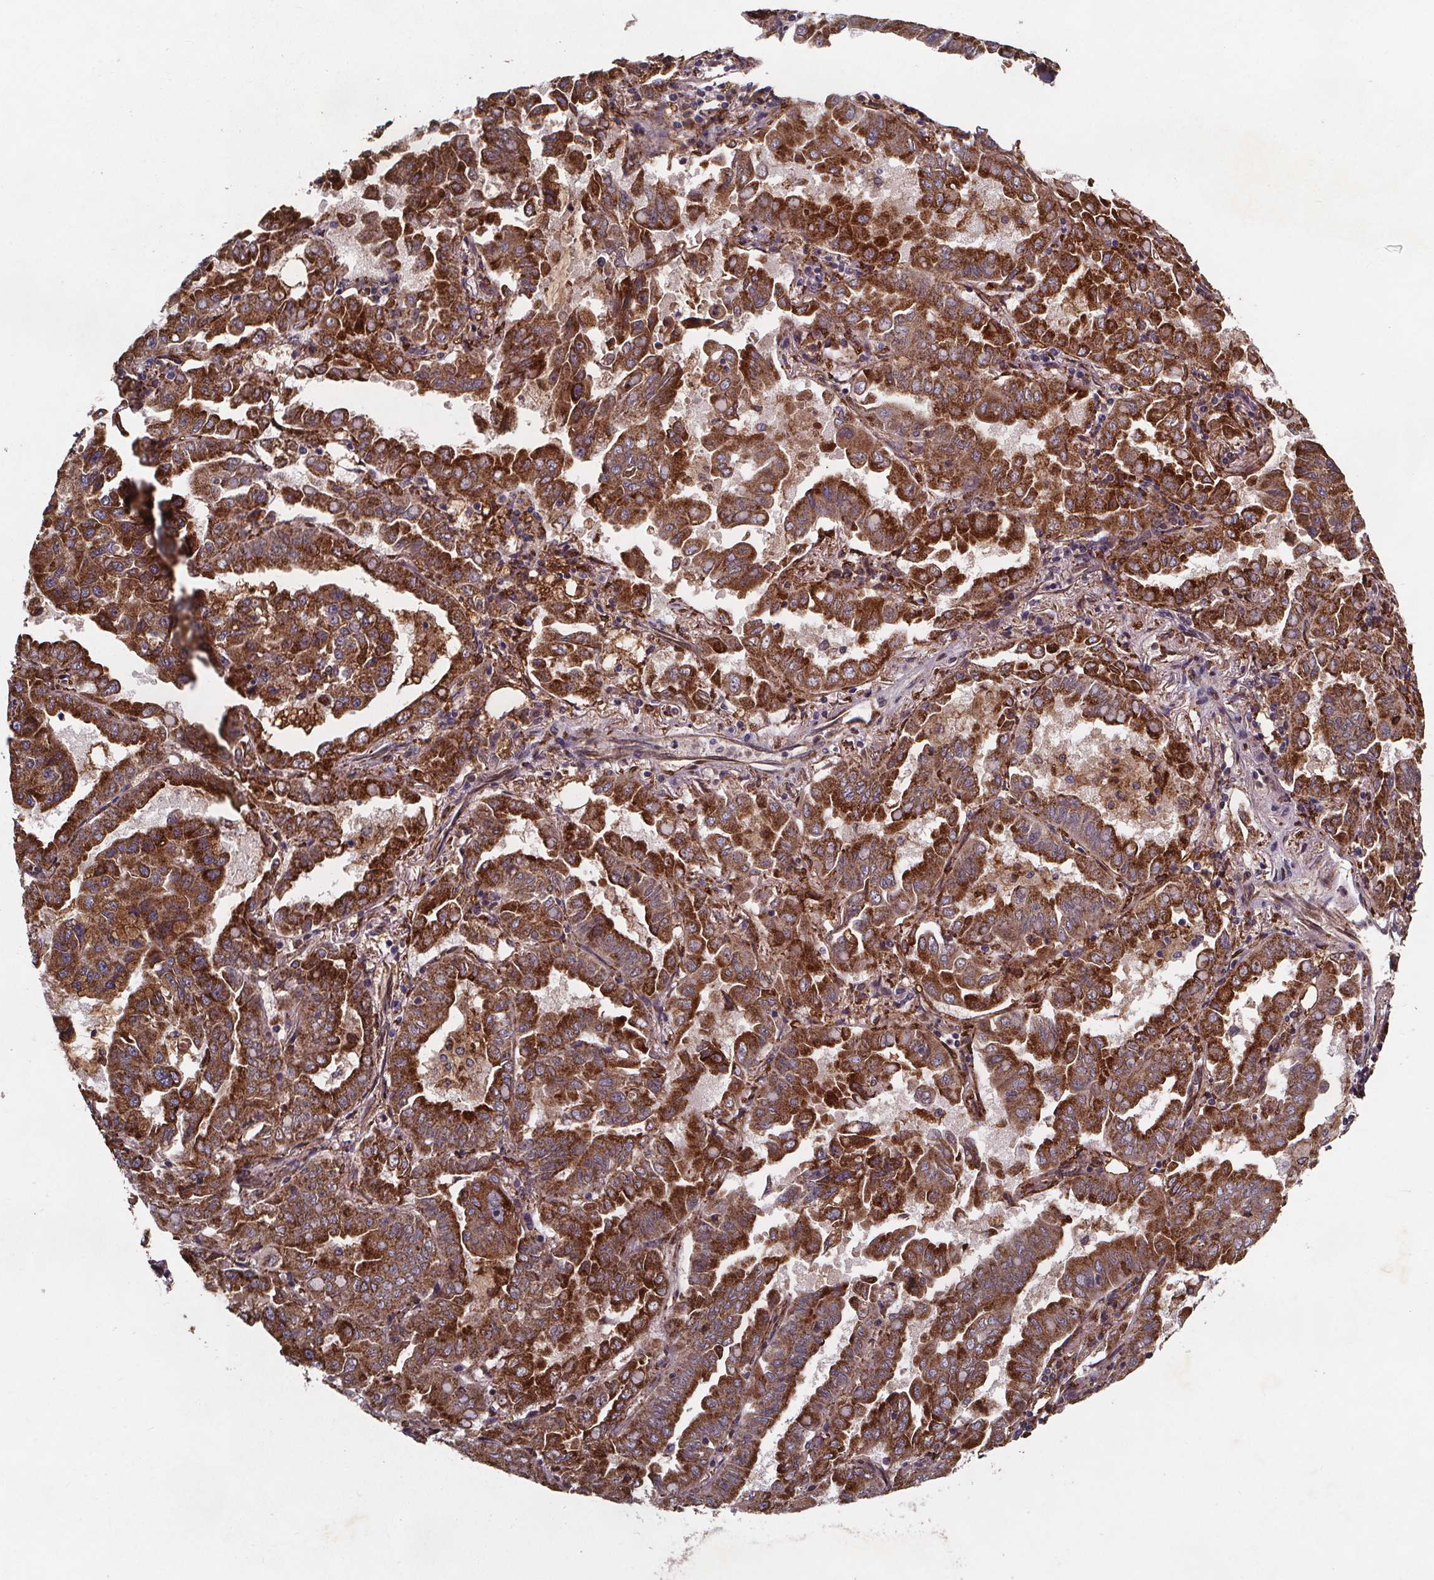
{"staining": {"intensity": "strong", "quantity": "25%-75%", "location": "cytoplasmic/membranous"}, "tissue": "lung cancer", "cell_type": "Tumor cells", "image_type": "cancer", "snomed": [{"axis": "morphology", "description": "Adenocarcinoma, NOS"}, {"axis": "topography", "description": "Lung"}], "caption": "A high amount of strong cytoplasmic/membranous staining is present in about 25%-75% of tumor cells in adenocarcinoma (lung) tissue.", "gene": "FASTKD3", "patient": {"sex": "male", "age": 64}}